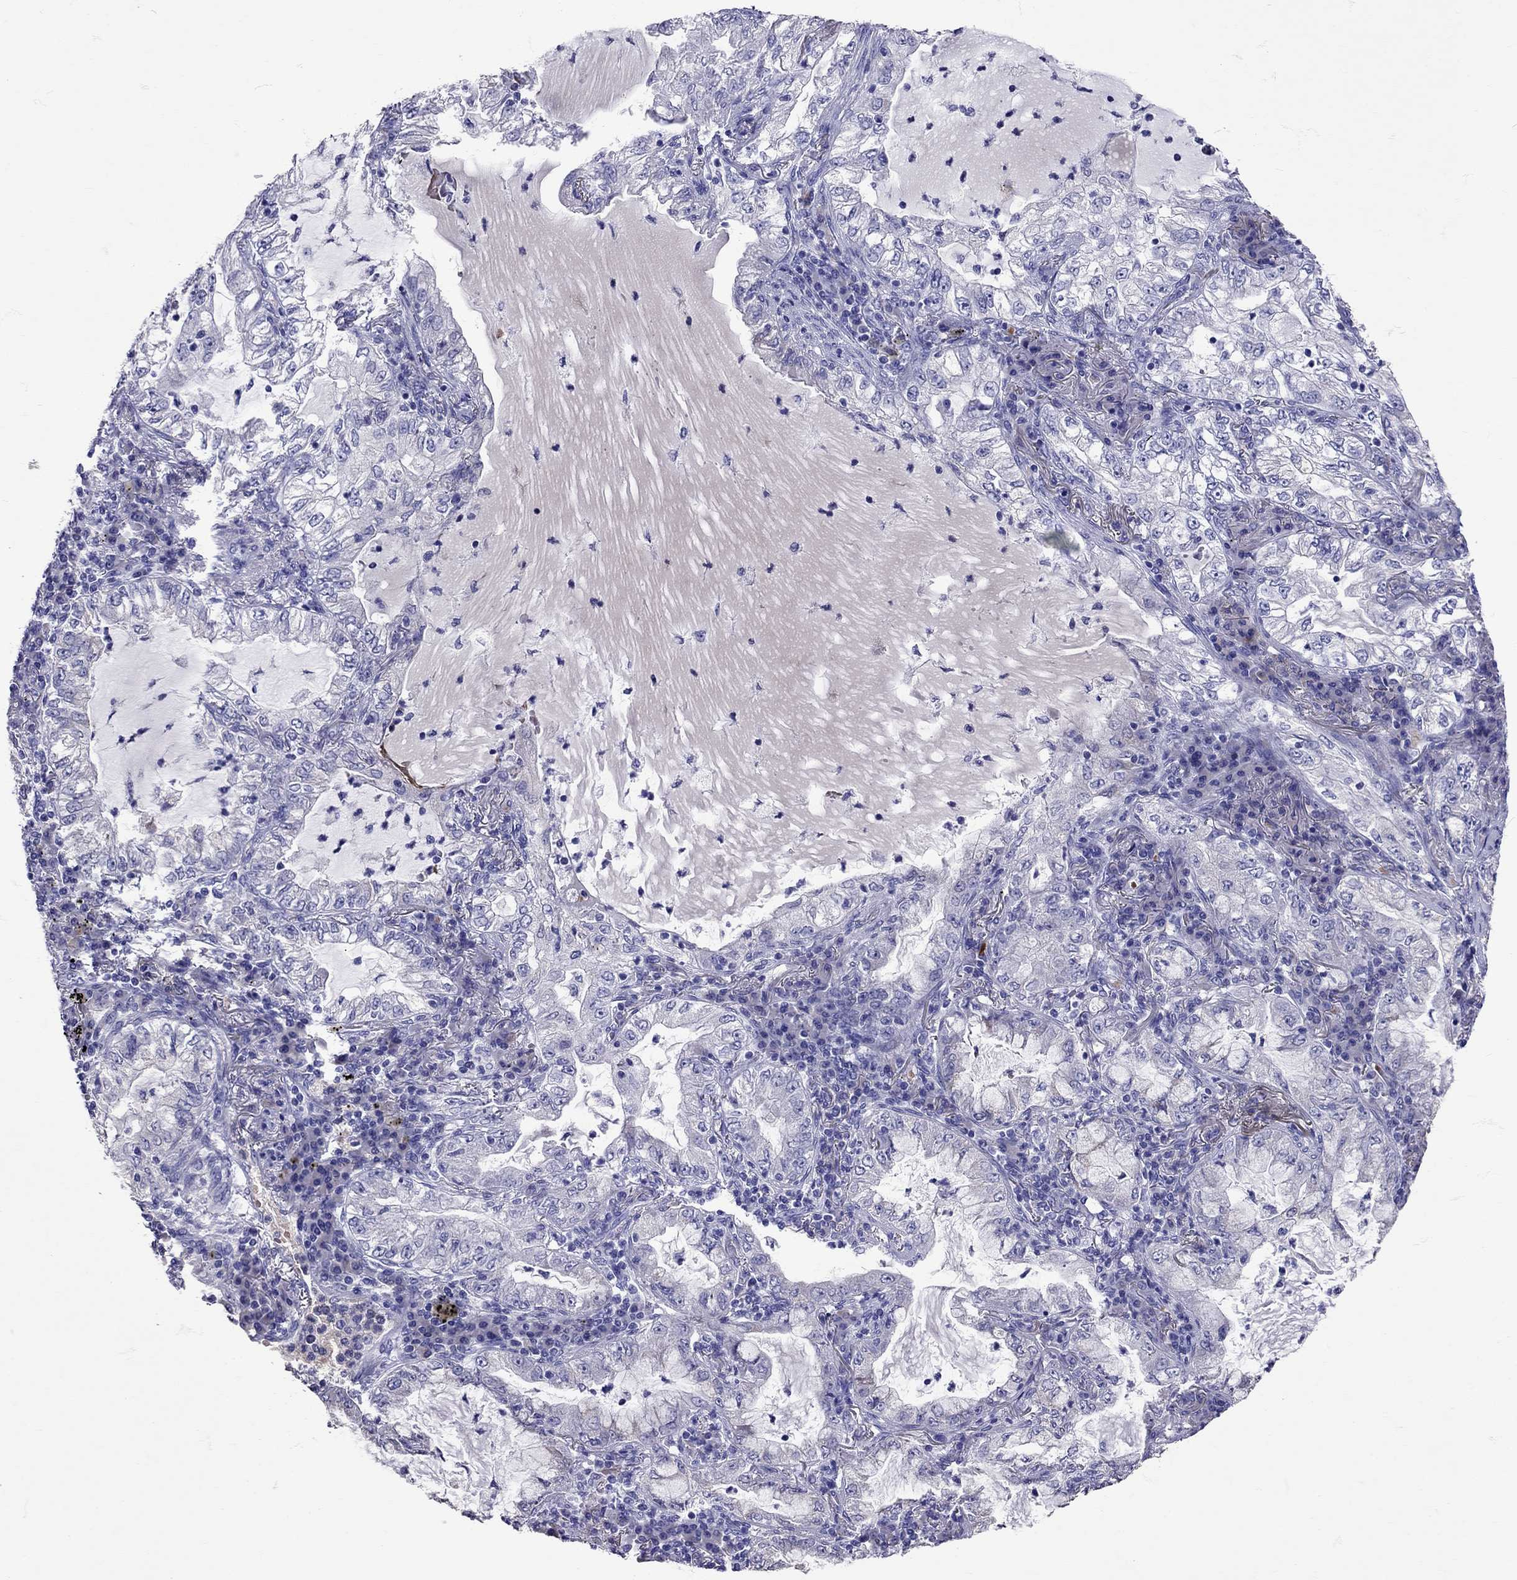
{"staining": {"intensity": "negative", "quantity": "none", "location": "none"}, "tissue": "lung cancer", "cell_type": "Tumor cells", "image_type": "cancer", "snomed": [{"axis": "morphology", "description": "Adenocarcinoma, NOS"}, {"axis": "topography", "description": "Lung"}], "caption": "Immunohistochemistry image of human lung cancer (adenocarcinoma) stained for a protein (brown), which displays no expression in tumor cells. Nuclei are stained in blue.", "gene": "TBR1", "patient": {"sex": "female", "age": 73}}